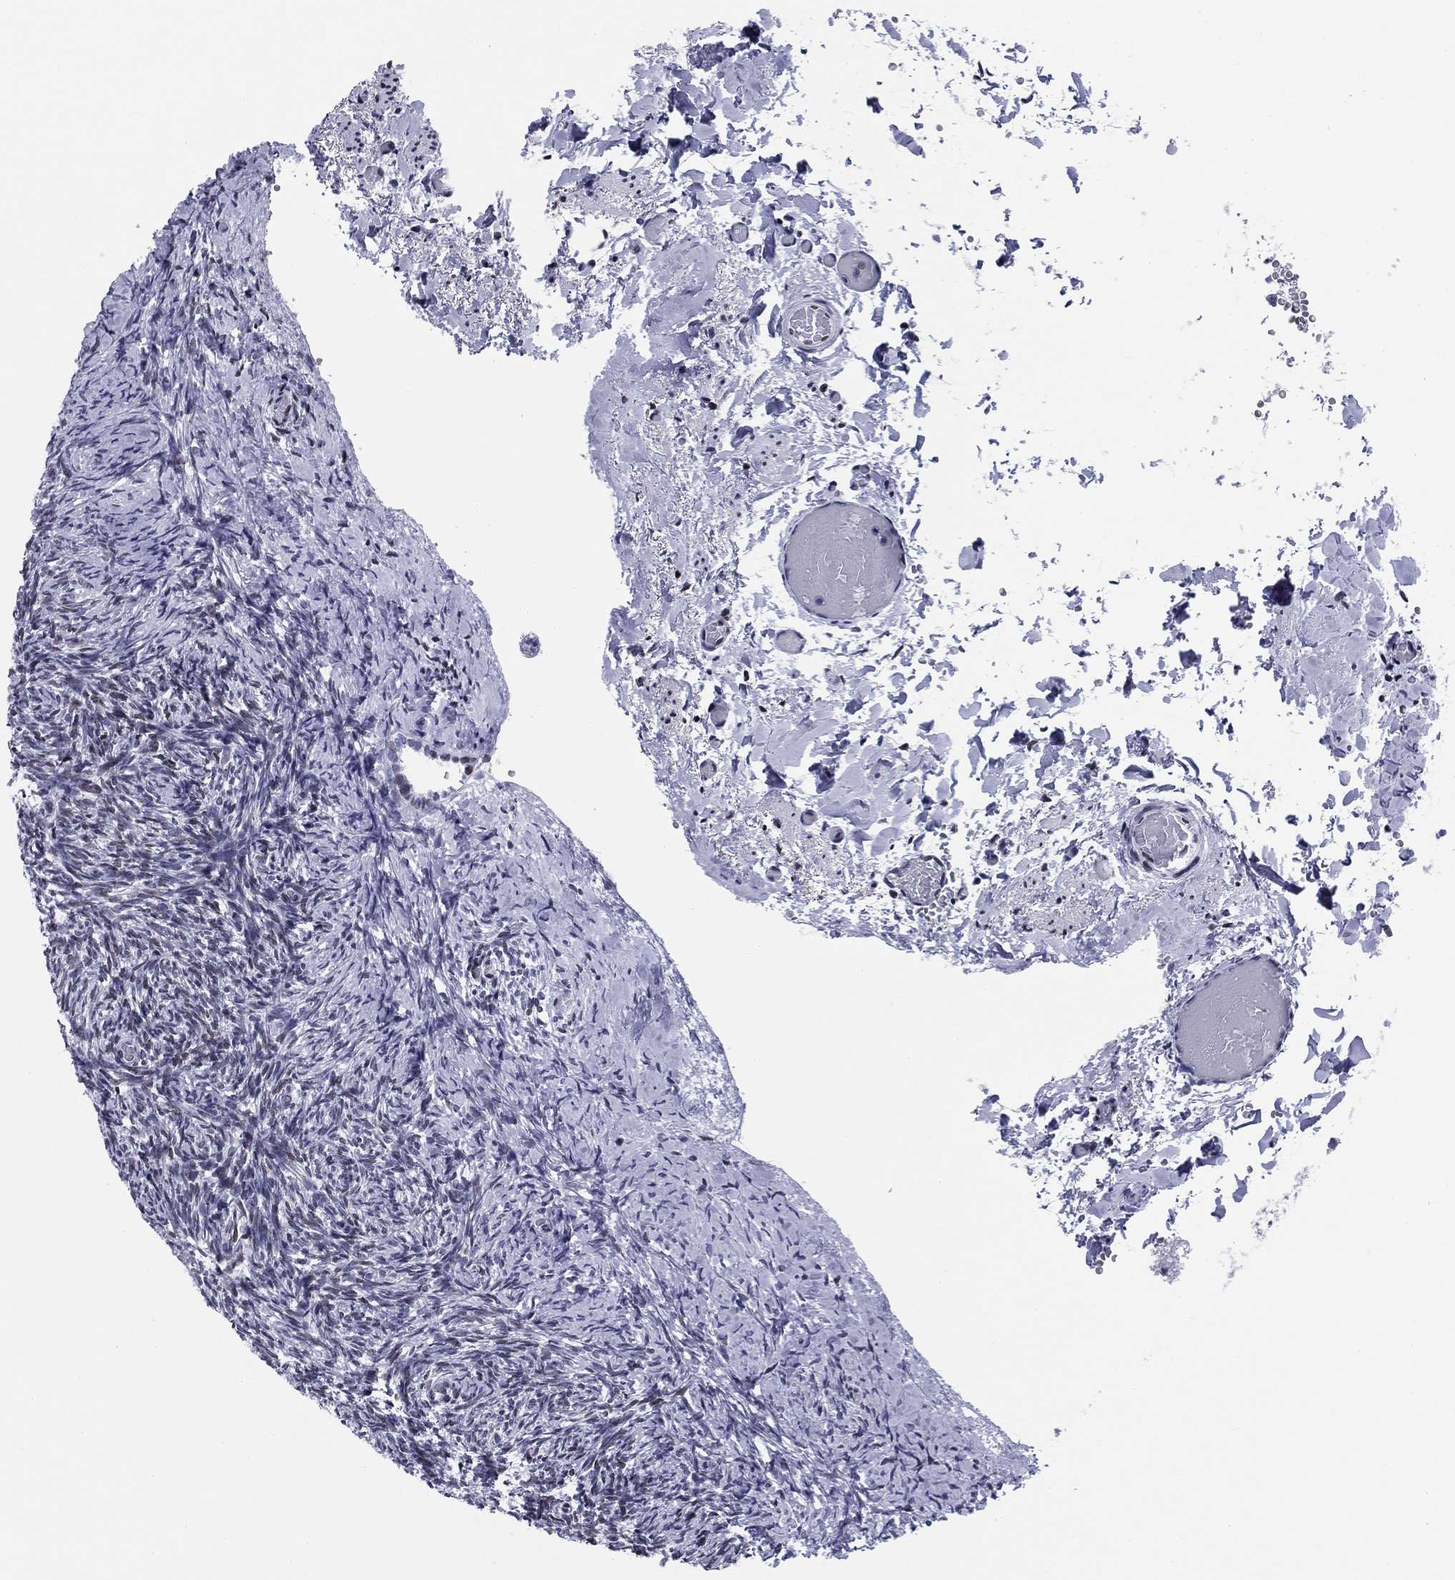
{"staining": {"intensity": "negative", "quantity": "none", "location": "none"}, "tissue": "ovary", "cell_type": "Follicle cells", "image_type": "normal", "snomed": [{"axis": "morphology", "description": "Normal tissue, NOS"}, {"axis": "topography", "description": "Ovary"}], "caption": "High power microscopy photomicrograph of an immunohistochemistry (IHC) micrograph of normal ovary, revealing no significant staining in follicle cells.", "gene": "CCDC144A", "patient": {"sex": "female", "age": 39}}